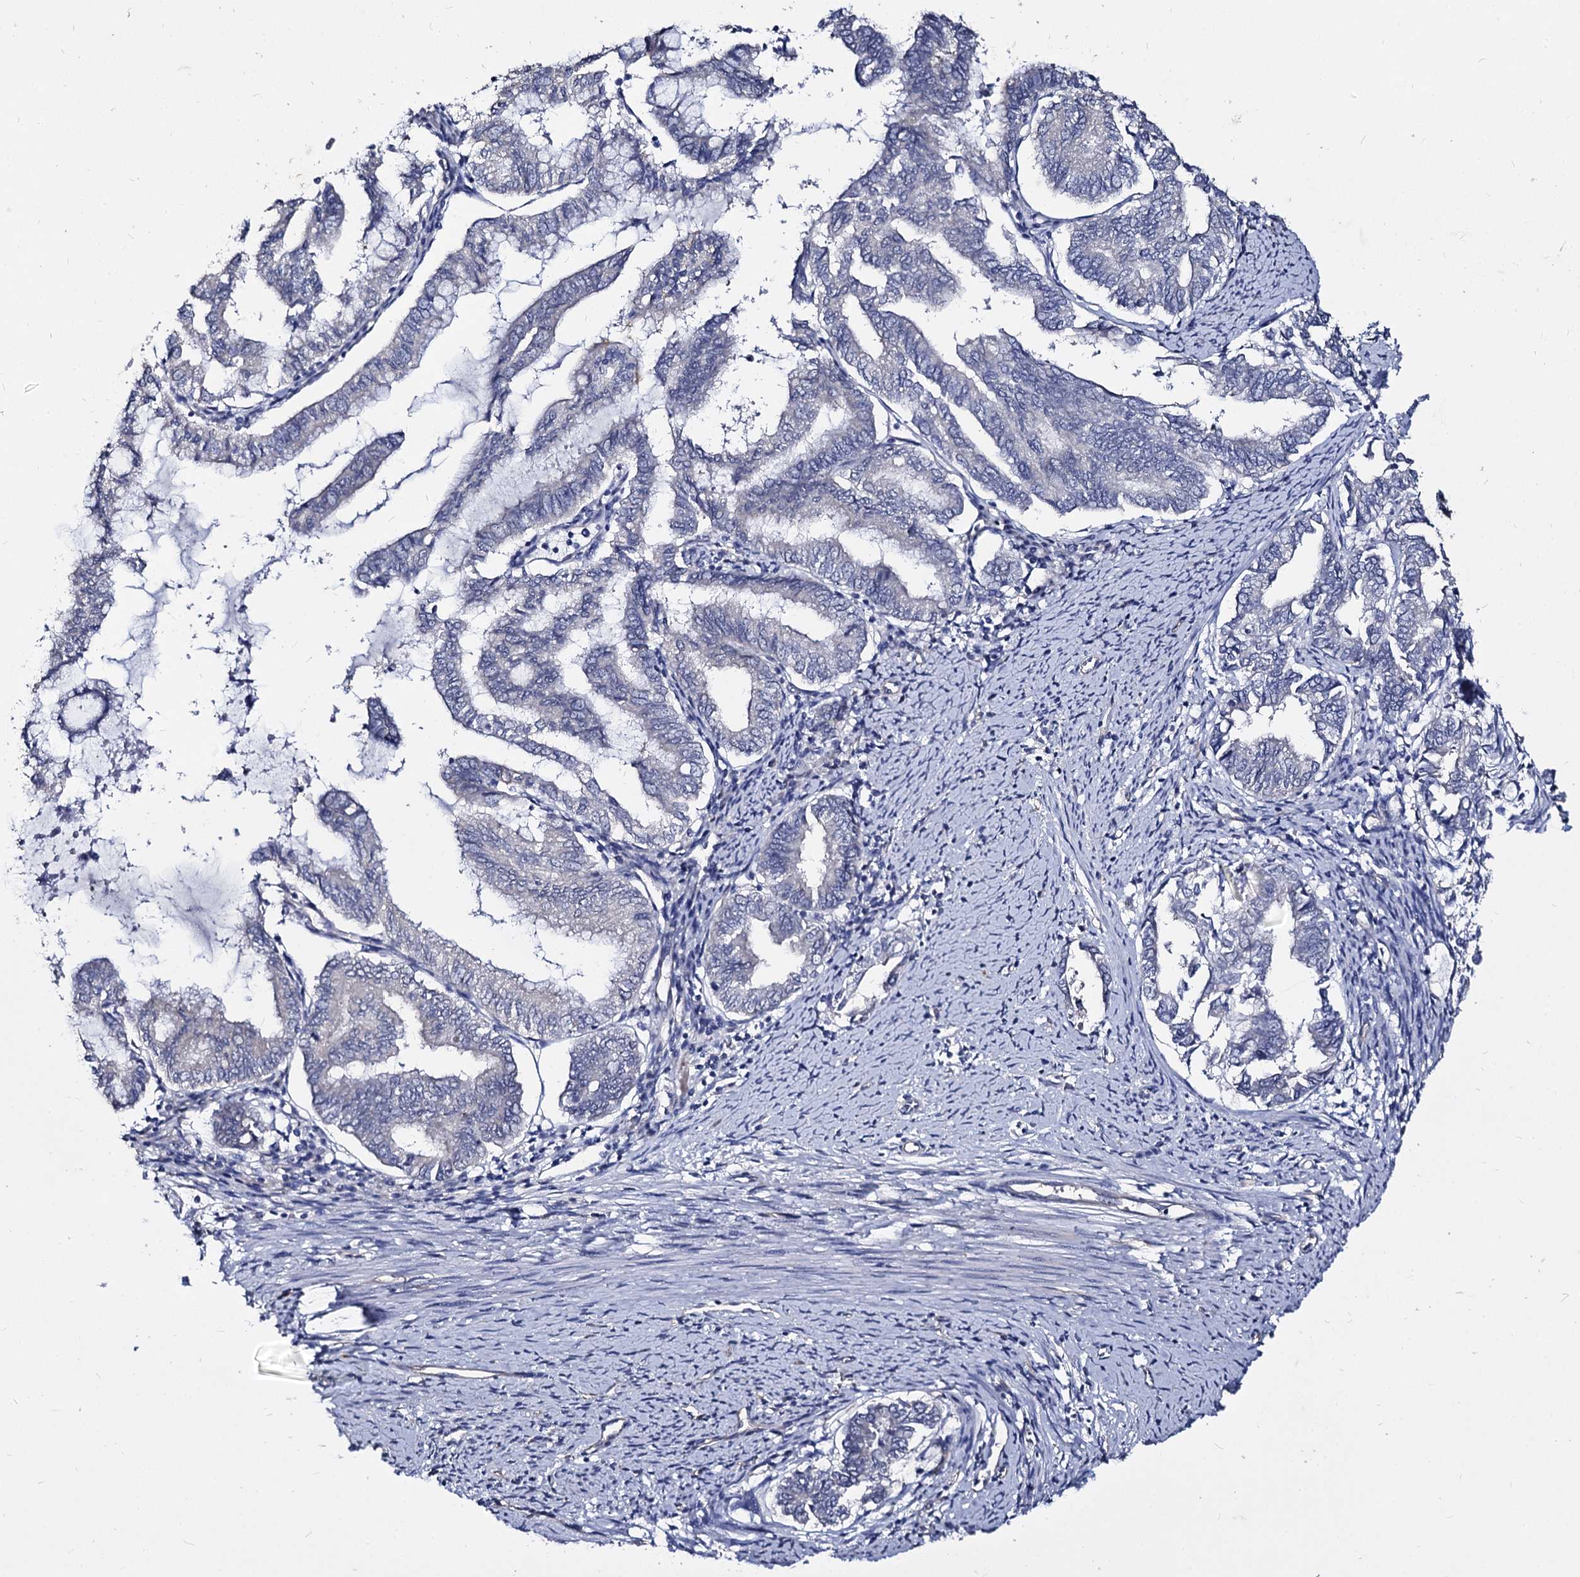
{"staining": {"intensity": "negative", "quantity": "none", "location": "none"}, "tissue": "endometrial cancer", "cell_type": "Tumor cells", "image_type": "cancer", "snomed": [{"axis": "morphology", "description": "Adenocarcinoma, NOS"}, {"axis": "topography", "description": "Endometrium"}], "caption": "The photomicrograph displays no significant staining in tumor cells of adenocarcinoma (endometrial).", "gene": "CBFB", "patient": {"sex": "female", "age": 79}}